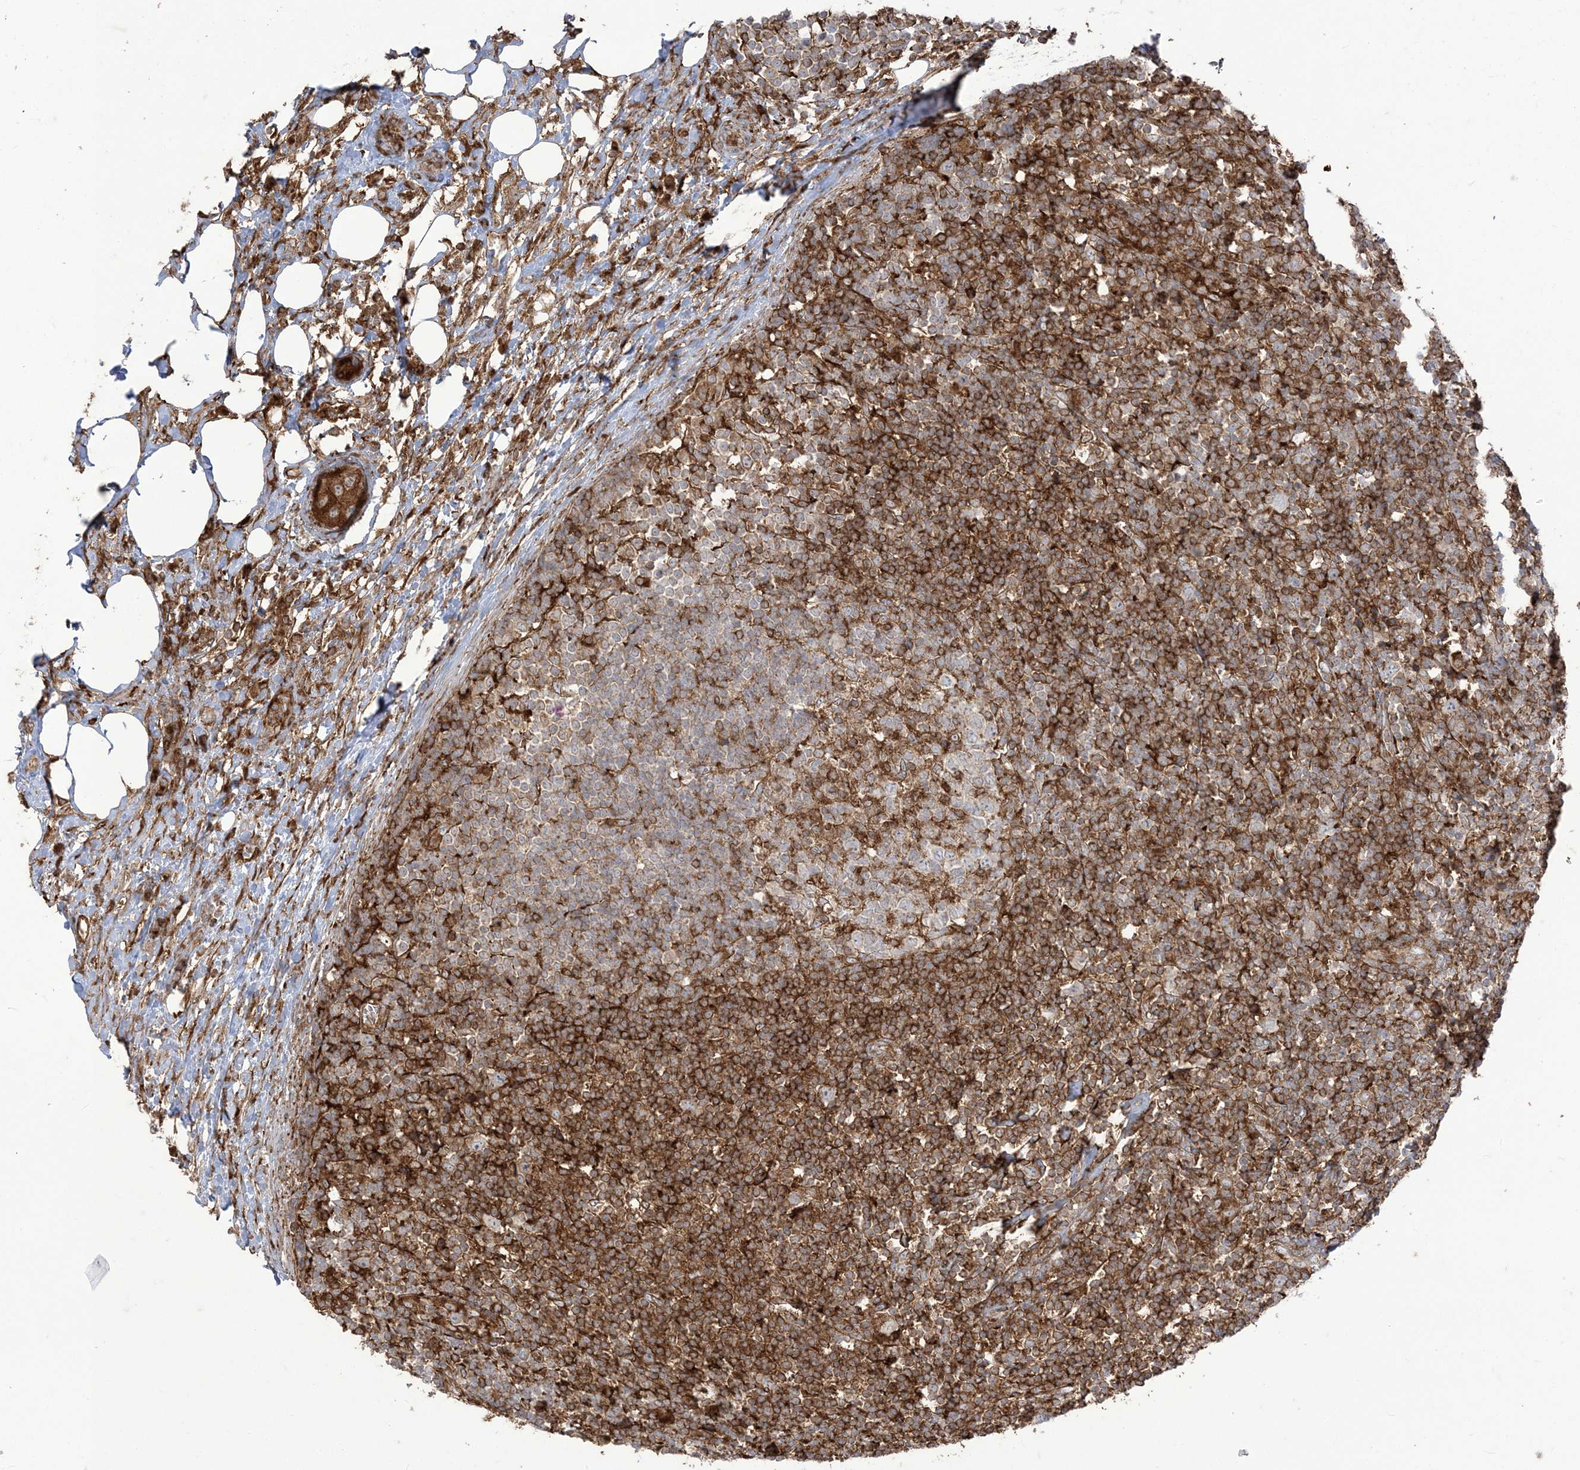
{"staining": {"intensity": "strong", "quantity": "25%-75%", "location": "cytoplasmic/membranous"}, "tissue": "lymph node", "cell_type": "Germinal center cells", "image_type": "normal", "snomed": [{"axis": "morphology", "description": "Normal tissue, NOS"}, {"axis": "morphology", "description": "Squamous cell carcinoma, metastatic, NOS"}, {"axis": "topography", "description": "Lymph node"}], "caption": "Lymph node stained for a protein (brown) exhibits strong cytoplasmic/membranous positive staining in approximately 25%-75% of germinal center cells.", "gene": "DERL3", "patient": {"sex": "male", "age": 73}}